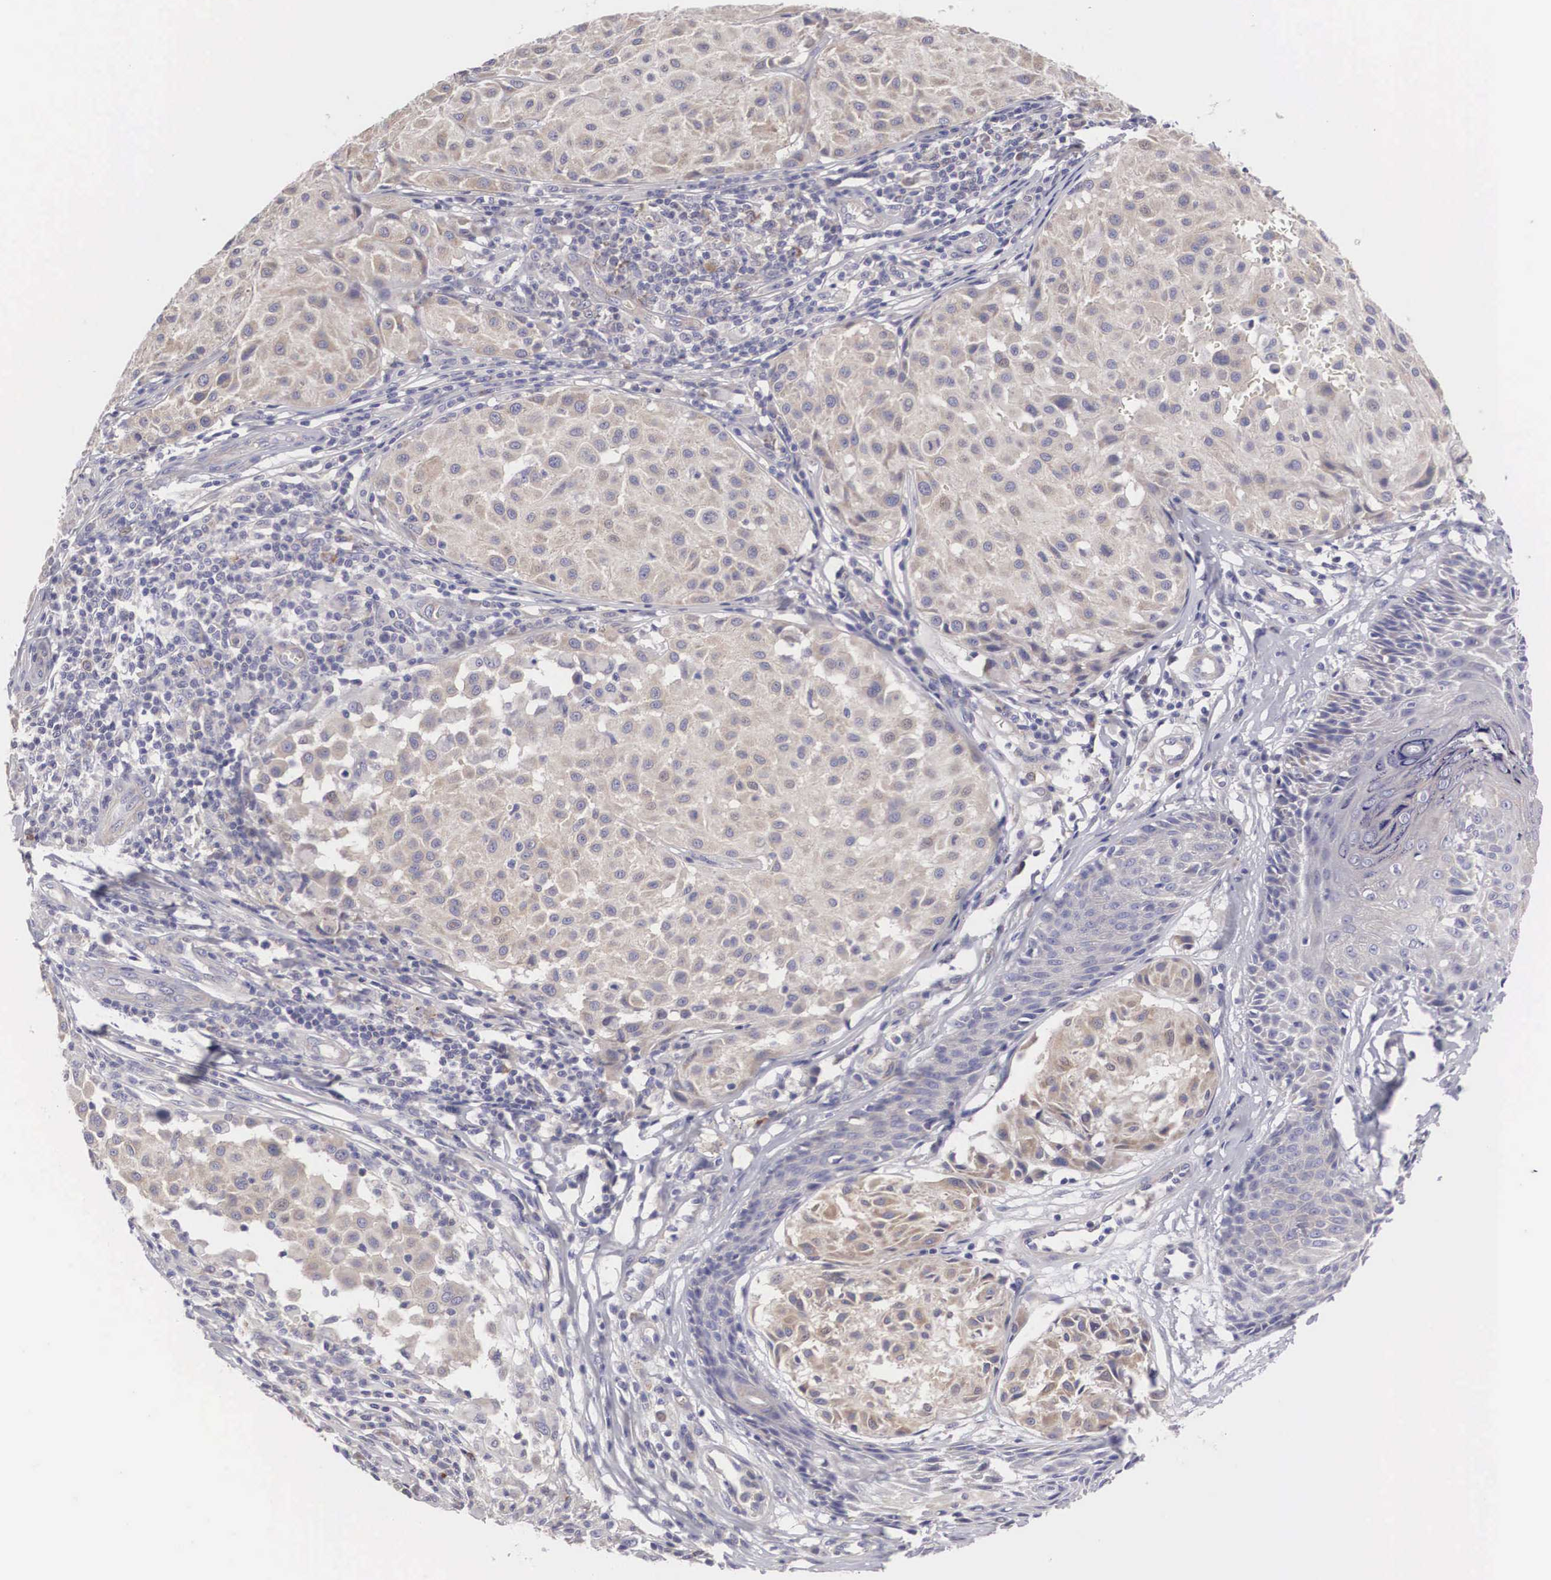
{"staining": {"intensity": "negative", "quantity": "none", "location": "none"}, "tissue": "melanoma", "cell_type": "Tumor cells", "image_type": "cancer", "snomed": [{"axis": "morphology", "description": "Malignant melanoma, NOS"}, {"axis": "topography", "description": "Skin"}], "caption": "Immunohistochemical staining of human malignant melanoma reveals no significant staining in tumor cells. Brightfield microscopy of immunohistochemistry stained with DAB (3,3'-diaminobenzidine) (brown) and hematoxylin (blue), captured at high magnification.", "gene": "TXLNG", "patient": {"sex": "male", "age": 36}}